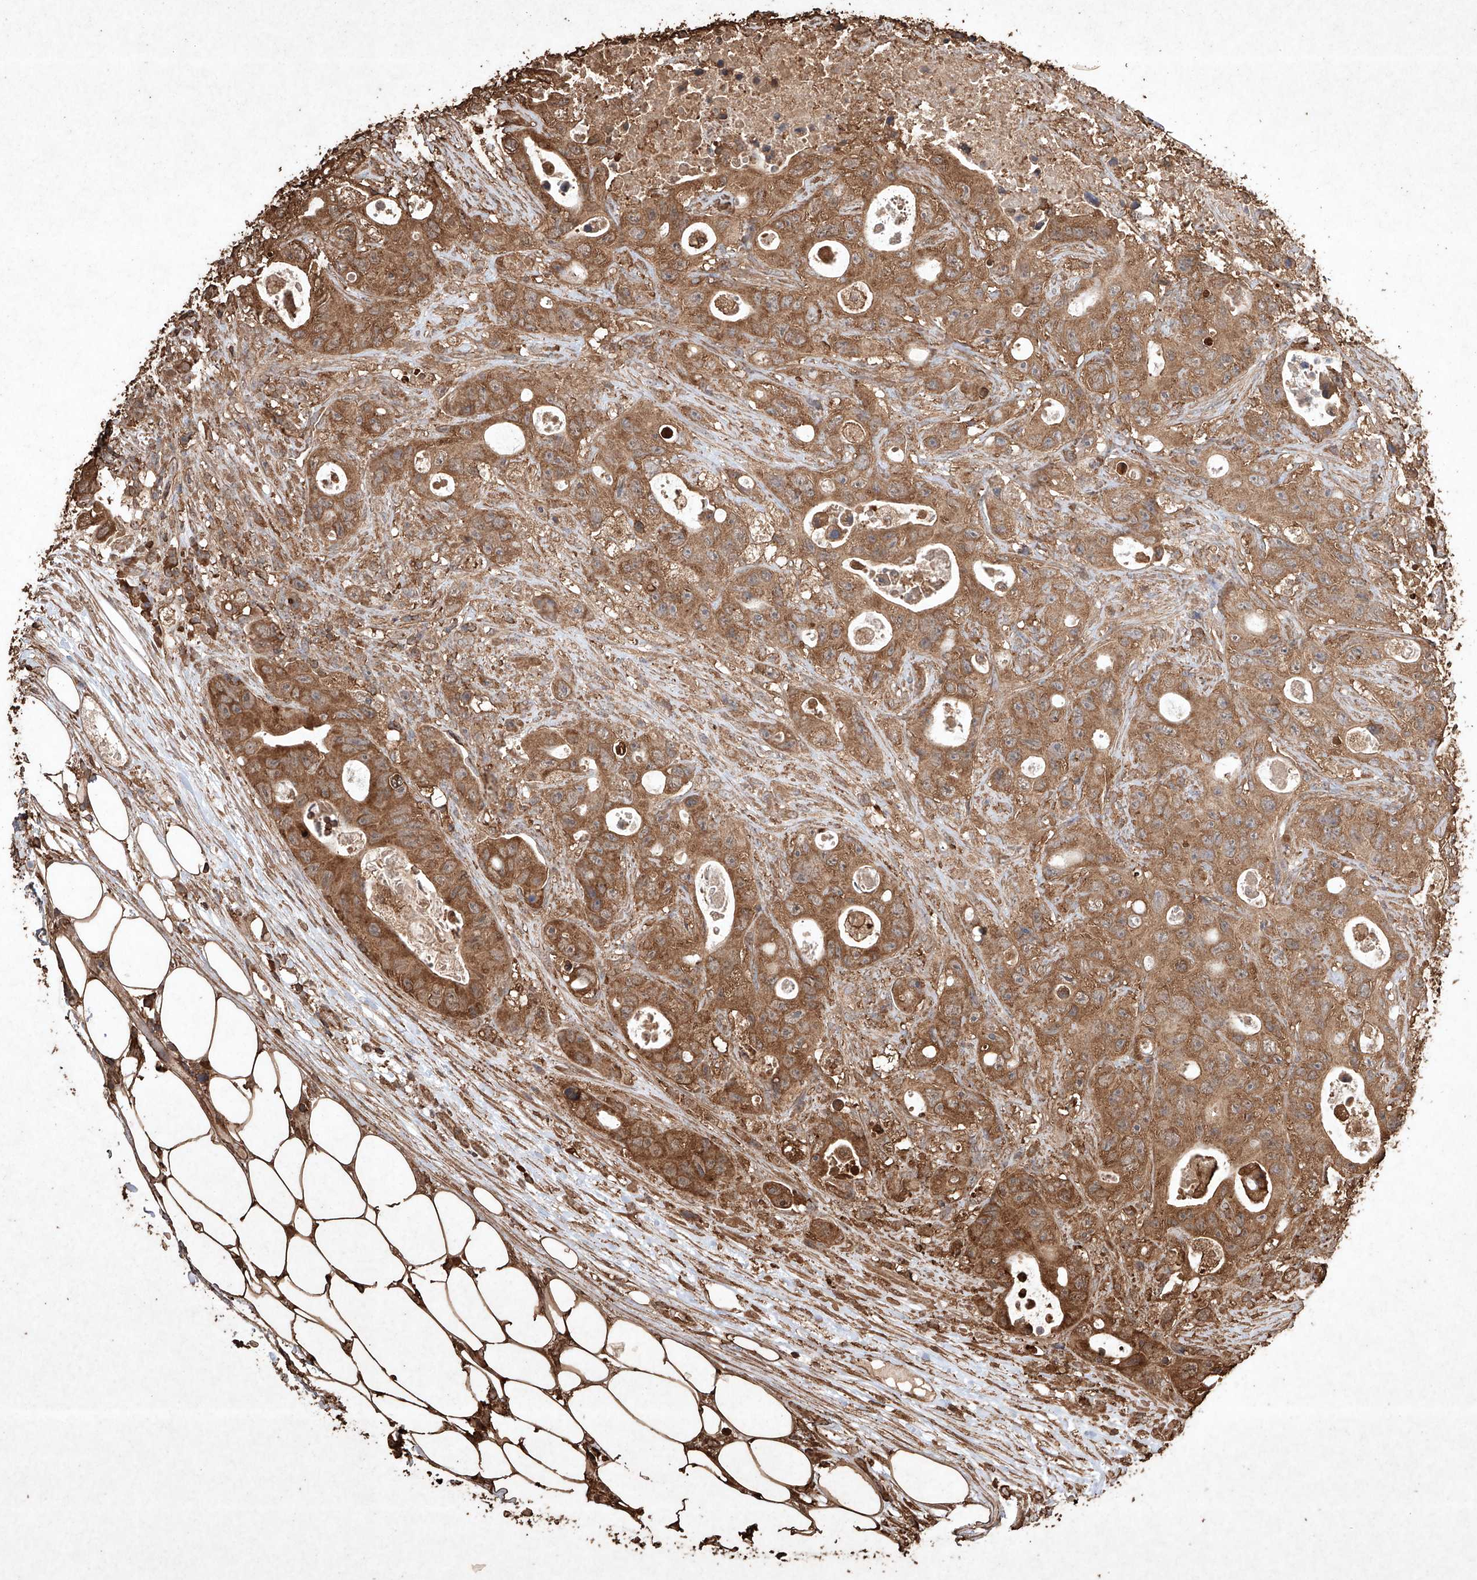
{"staining": {"intensity": "strong", "quantity": ">75%", "location": "cytoplasmic/membranous"}, "tissue": "colorectal cancer", "cell_type": "Tumor cells", "image_type": "cancer", "snomed": [{"axis": "morphology", "description": "Adenocarcinoma, NOS"}, {"axis": "topography", "description": "Colon"}], "caption": "An image of colorectal cancer (adenocarcinoma) stained for a protein displays strong cytoplasmic/membranous brown staining in tumor cells.", "gene": "M6PR", "patient": {"sex": "female", "age": 46}}